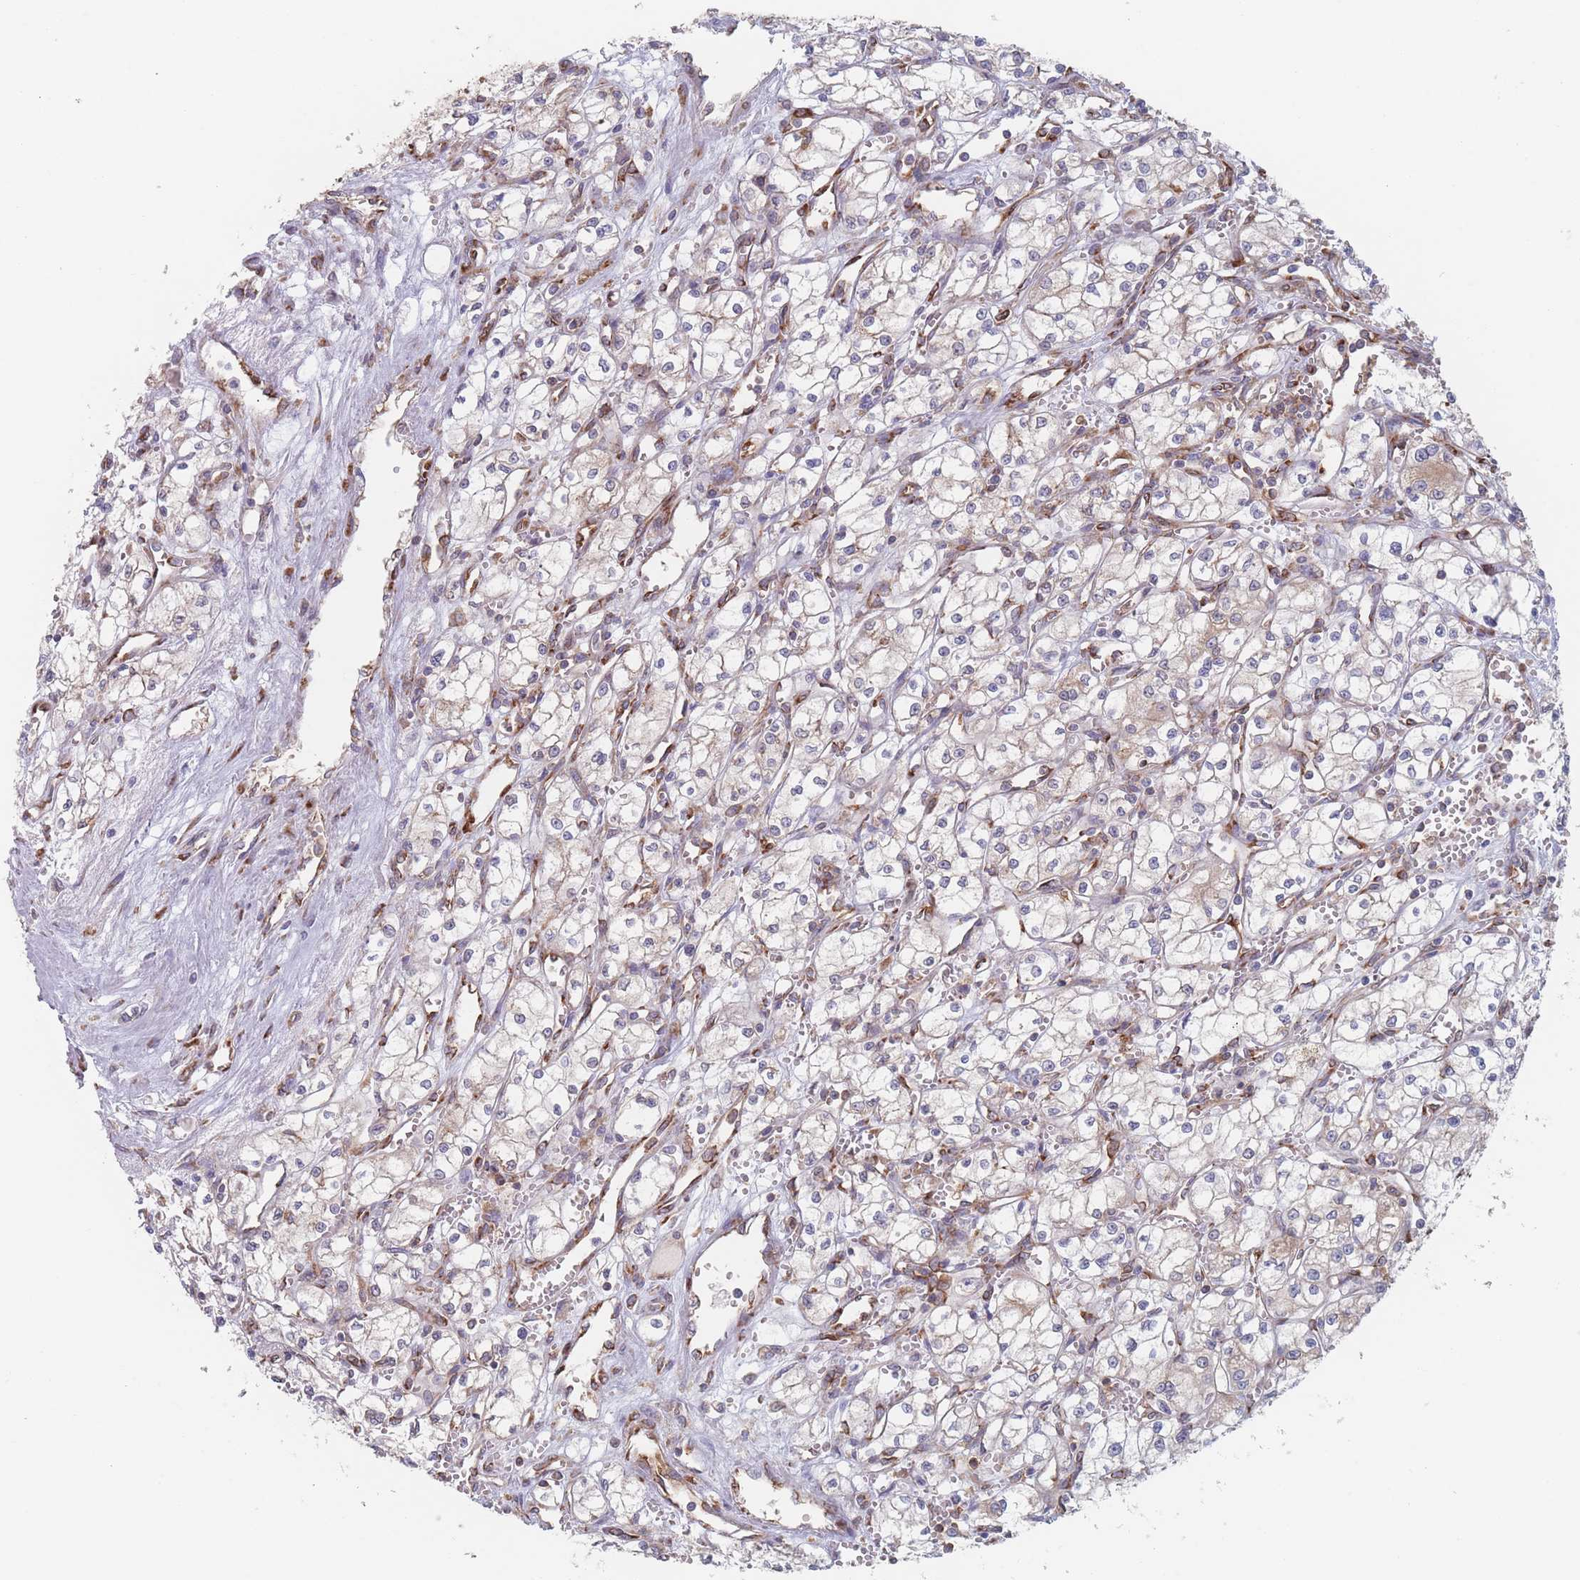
{"staining": {"intensity": "weak", "quantity": "25%-75%", "location": "cytoplasmic/membranous"}, "tissue": "renal cancer", "cell_type": "Tumor cells", "image_type": "cancer", "snomed": [{"axis": "morphology", "description": "Adenocarcinoma, NOS"}, {"axis": "topography", "description": "Kidney"}], "caption": "Human adenocarcinoma (renal) stained with a brown dye displays weak cytoplasmic/membranous positive expression in approximately 25%-75% of tumor cells.", "gene": "EEF1B2", "patient": {"sex": "male", "age": 59}}